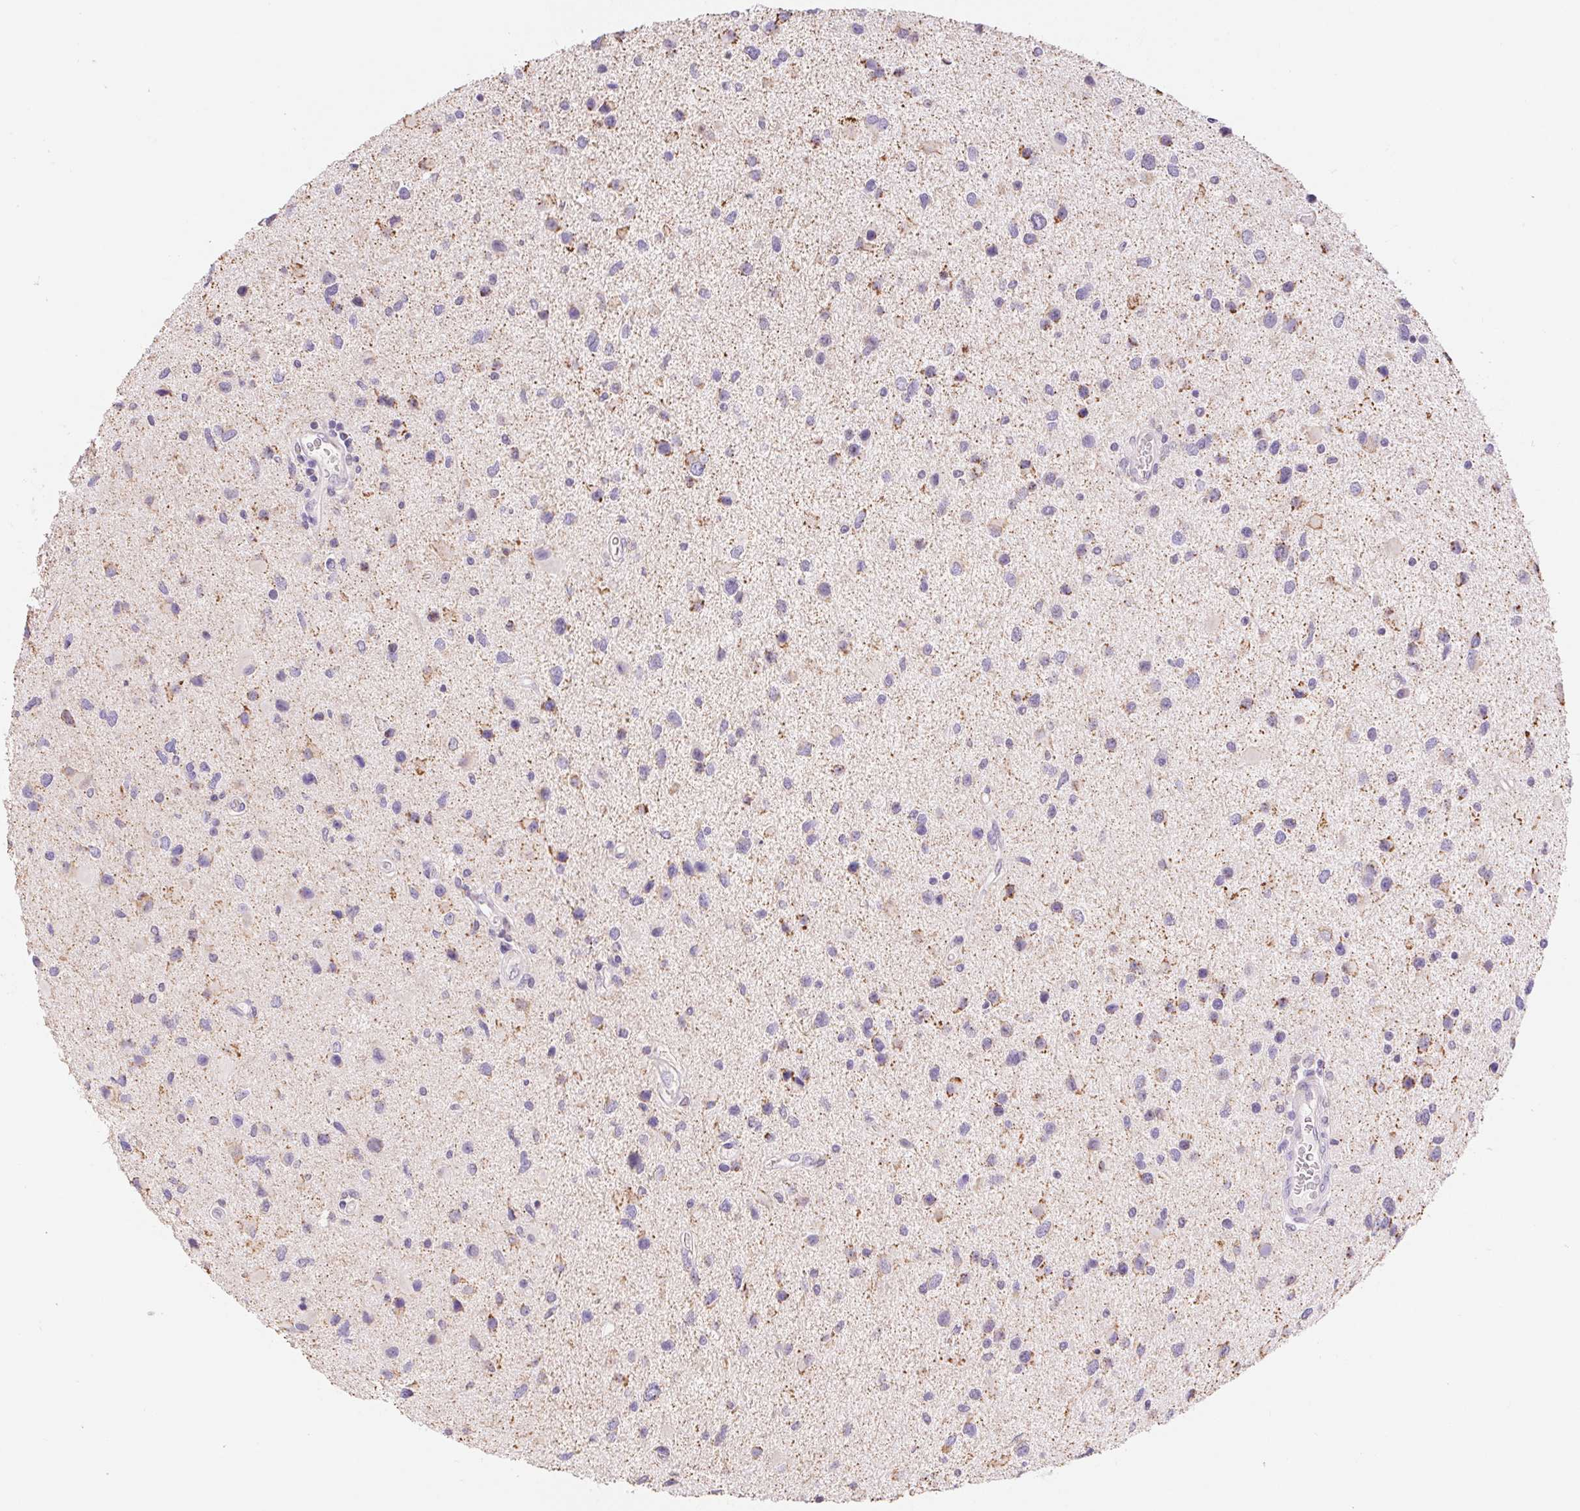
{"staining": {"intensity": "moderate", "quantity": "25%-75%", "location": "cytoplasmic/membranous"}, "tissue": "glioma", "cell_type": "Tumor cells", "image_type": "cancer", "snomed": [{"axis": "morphology", "description": "Glioma, malignant, Low grade"}, {"axis": "topography", "description": "Brain"}], "caption": "An image showing moderate cytoplasmic/membranous positivity in approximately 25%-75% of tumor cells in low-grade glioma (malignant), as visualized by brown immunohistochemical staining.", "gene": "FKBP6", "patient": {"sex": "female", "age": 32}}